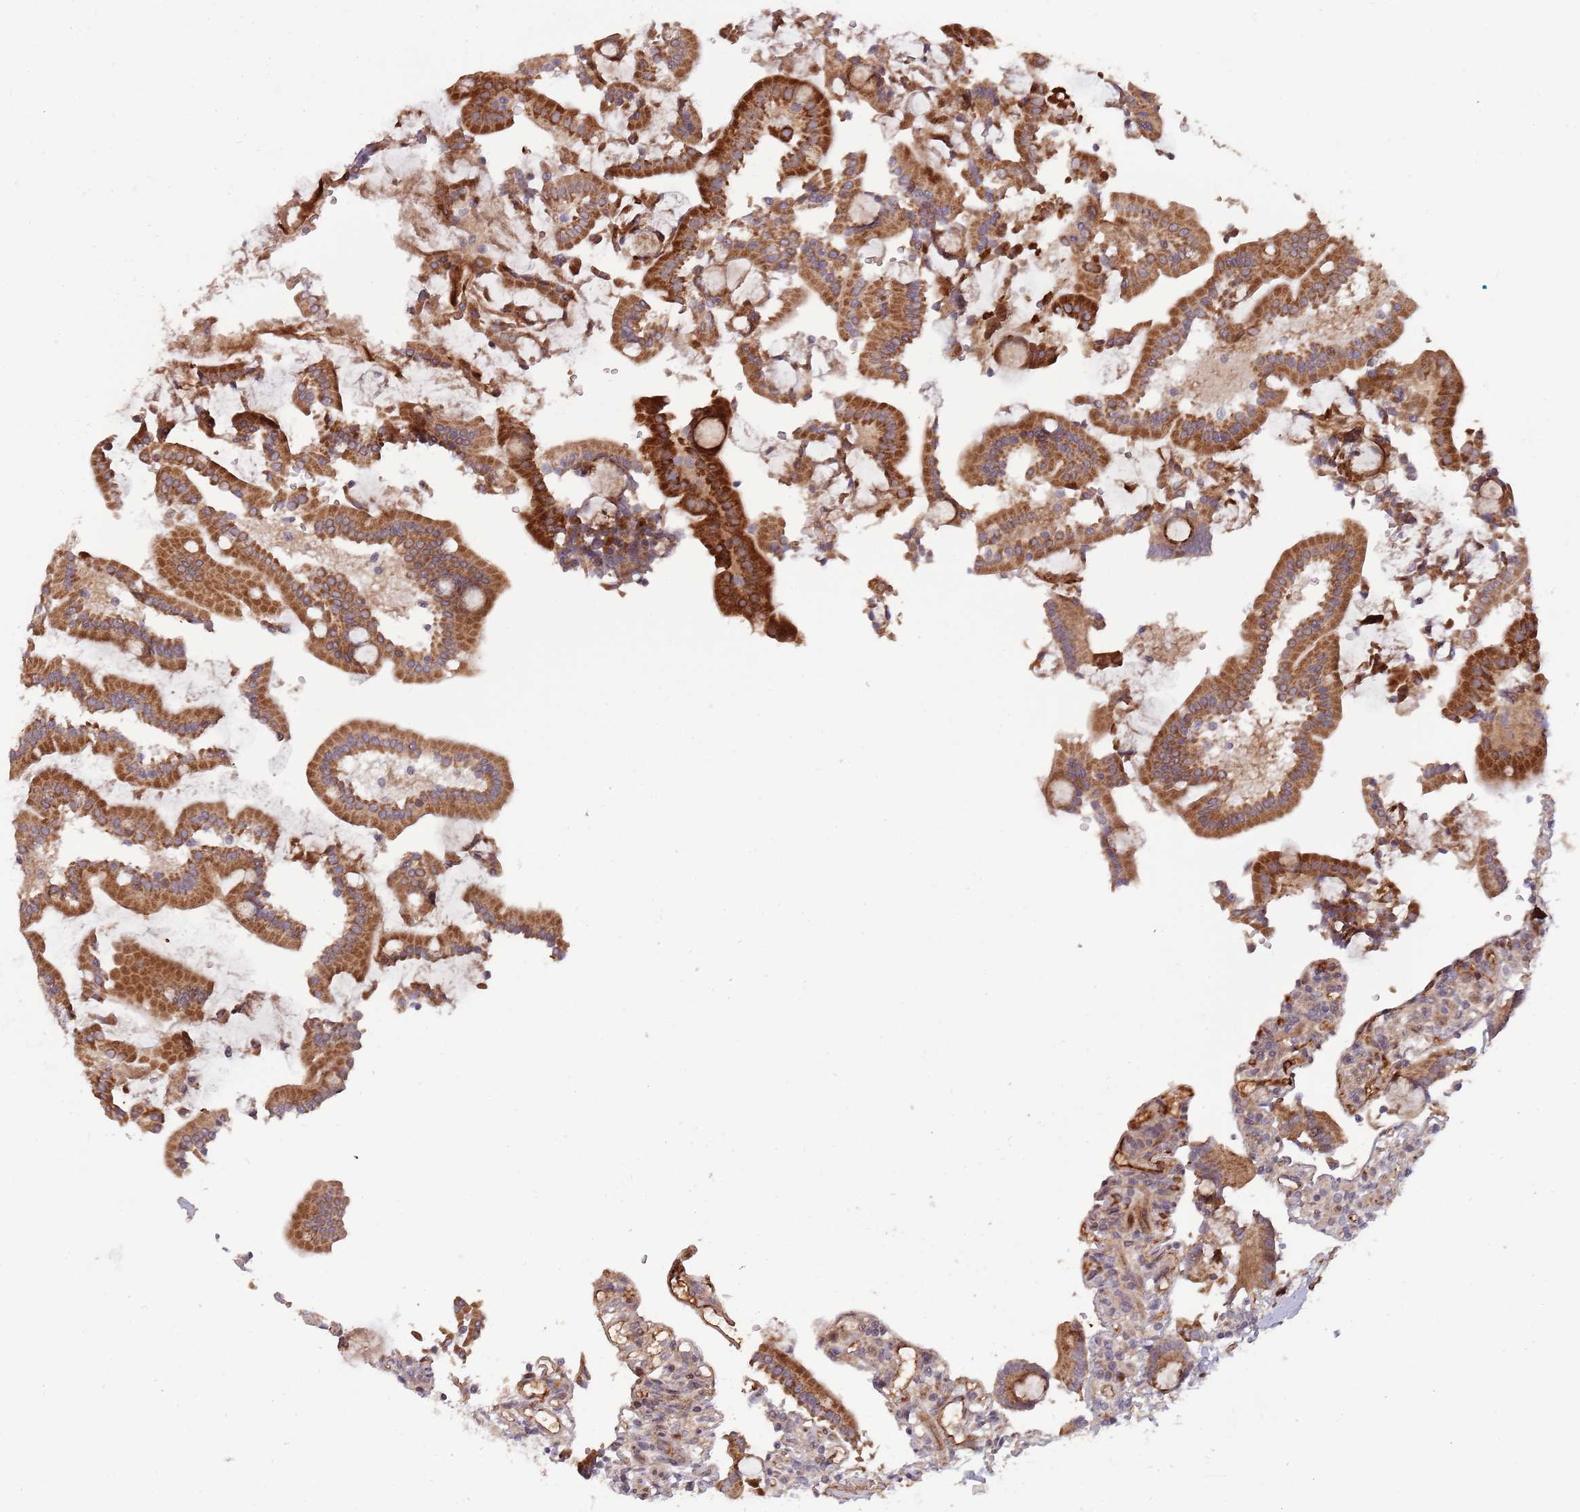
{"staining": {"intensity": "strong", "quantity": ">75%", "location": "cytoplasmic/membranous"}, "tissue": "duodenum", "cell_type": "Glandular cells", "image_type": "normal", "snomed": [{"axis": "morphology", "description": "Normal tissue, NOS"}, {"axis": "topography", "description": "Duodenum"}], "caption": "This histopathology image demonstrates immunohistochemistry staining of benign human duodenum, with high strong cytoplasmic/membranous expression in about >75% of glandular cells.", "gene": "NT5DC4", "patient": {"sex": "male", "age": 55}}